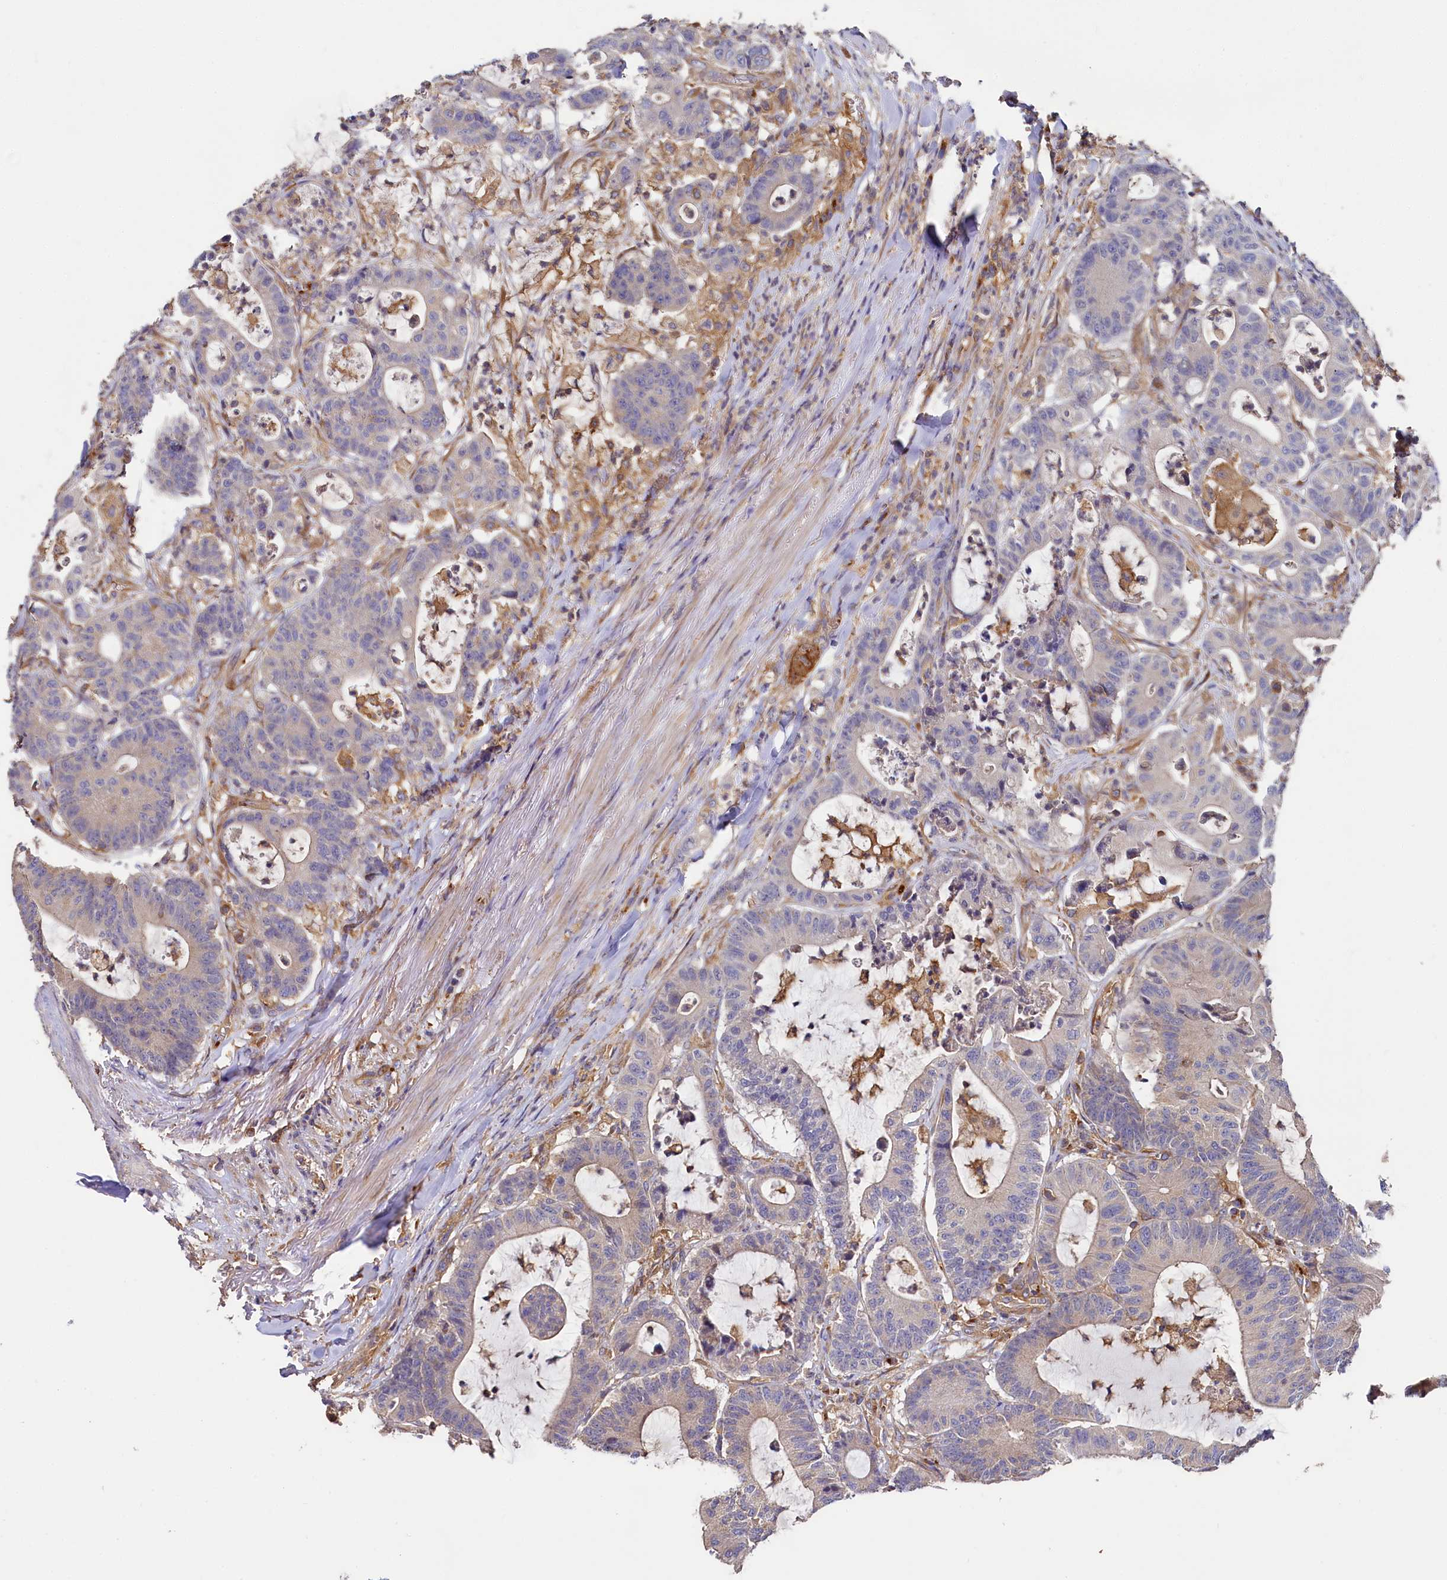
{"staining": {"intensity": "negative", "quantity": "none", "location": "none"}, "tissue": "colorectal cancer", "cell_type": "Tumor cells", "image_type": "cancer", "snomed": [{"axis": "morphology", "description": "Adenocarcinoma, NOS"}, {"axis": "topography", "description": "Colon"}], "caption": "Immunohistochemistry (IHC) image of neoplastic tissue: colorectal cancer (adenocarcinoma) stained with DAB reveals no significant protein expression in tumor cells. Nuclei are stained in blue.", "gene": "PPIP5K1", "patient": {"sex": "female", "age": 84}}